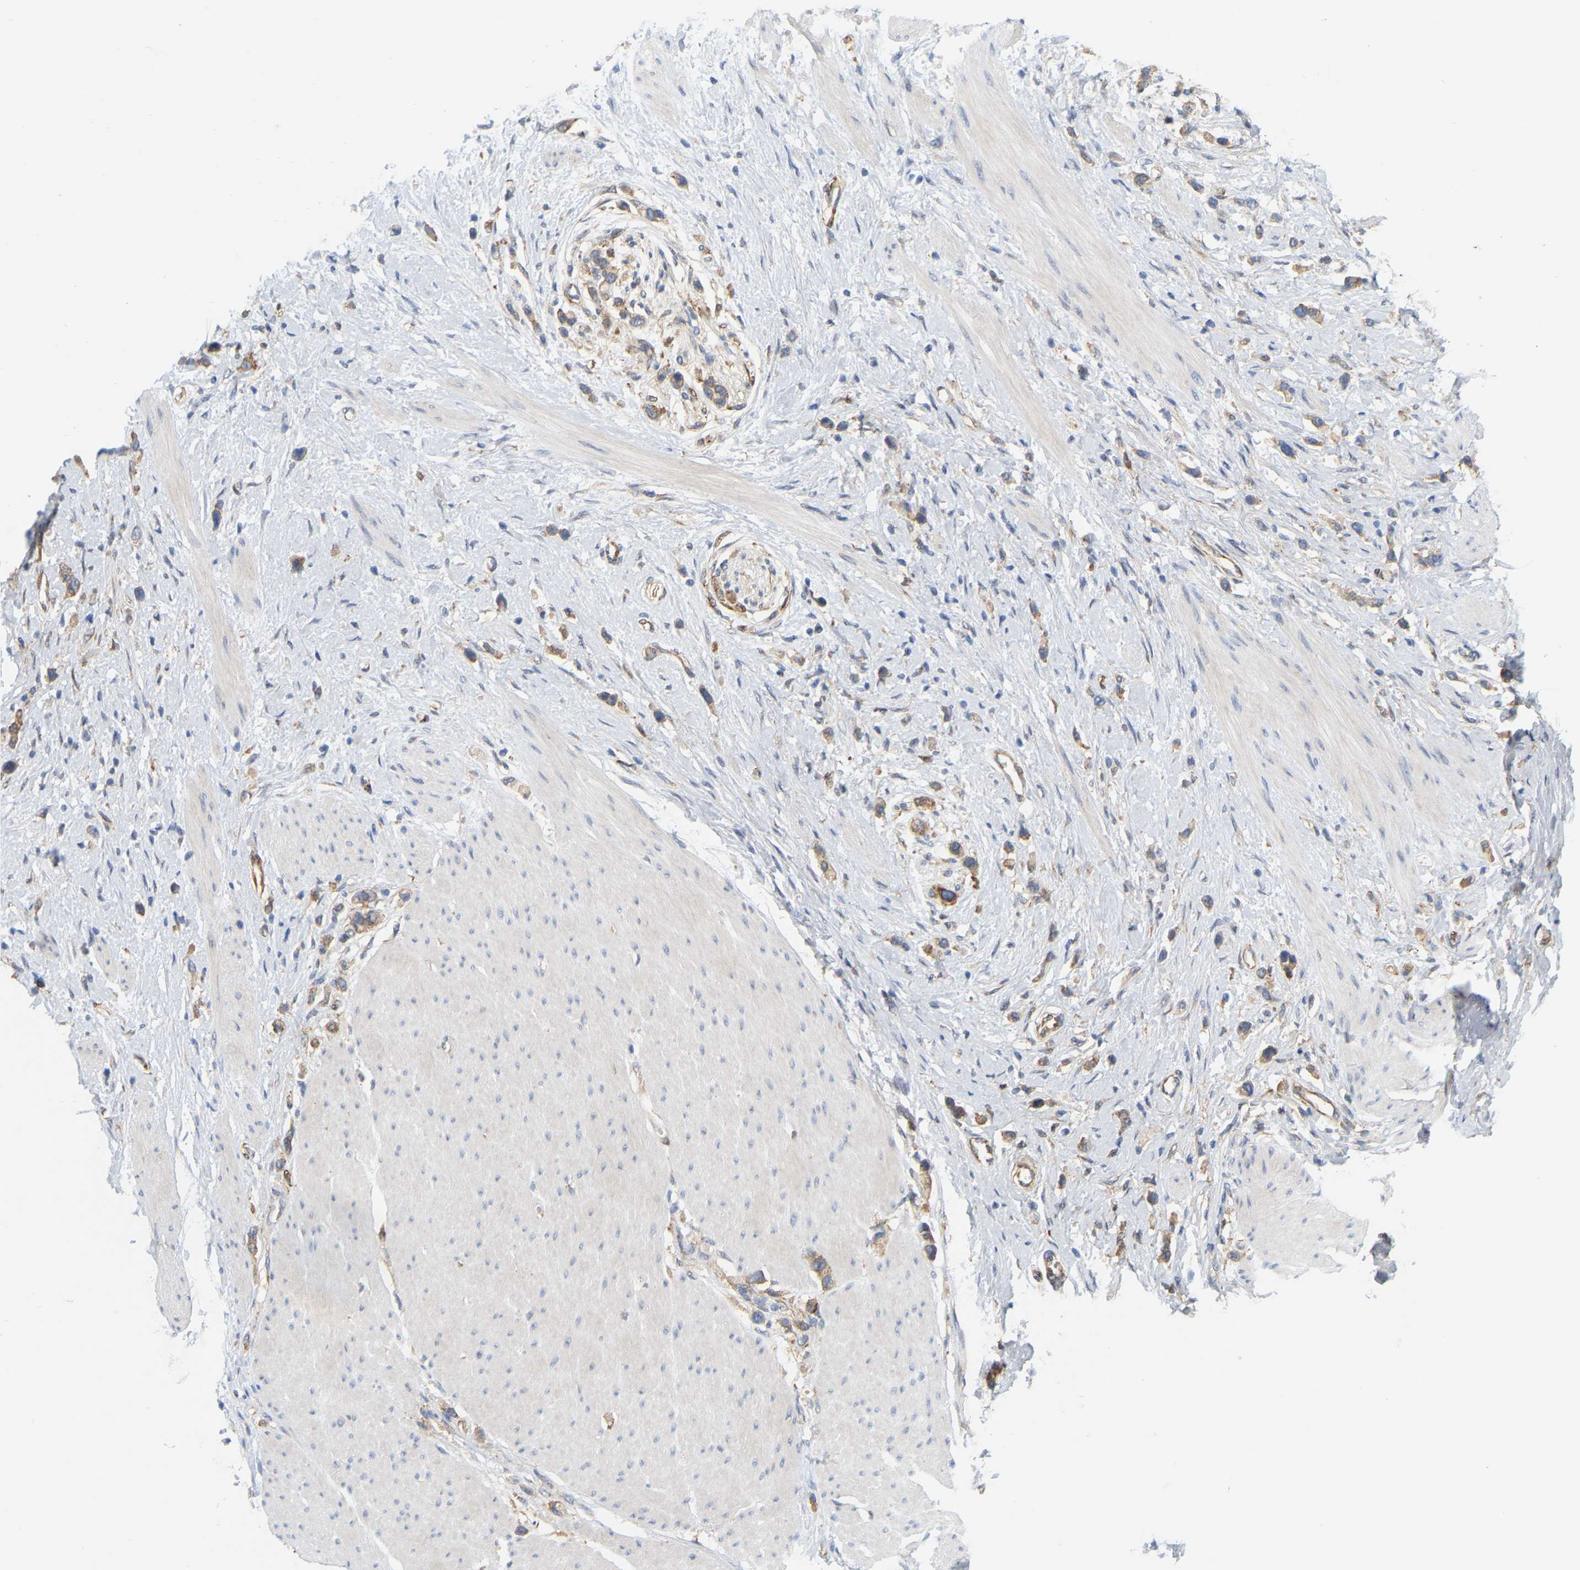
{"staining": {"intensity": "moderate", "quantity": "25%-75%", "location": "cytoplasmic/membranous"}, "tissue": "stomach cancer", "cell_type": "Tumor cells", "image_type": "cancer", "snomed": [{"axis": "morphology", "description": "Adenocarcinoma, NOS"}, {"axis": "topography", "description": "Stomach"}], "caption": "Tumor cells demonstrate medium levels of moderate cytoplasmic/membranous staining in about 25%-75% of cells in human adenocarcinoma (stomach).", "gene": "RAPH1", "patient": {"sex": "female", "age": 65}}